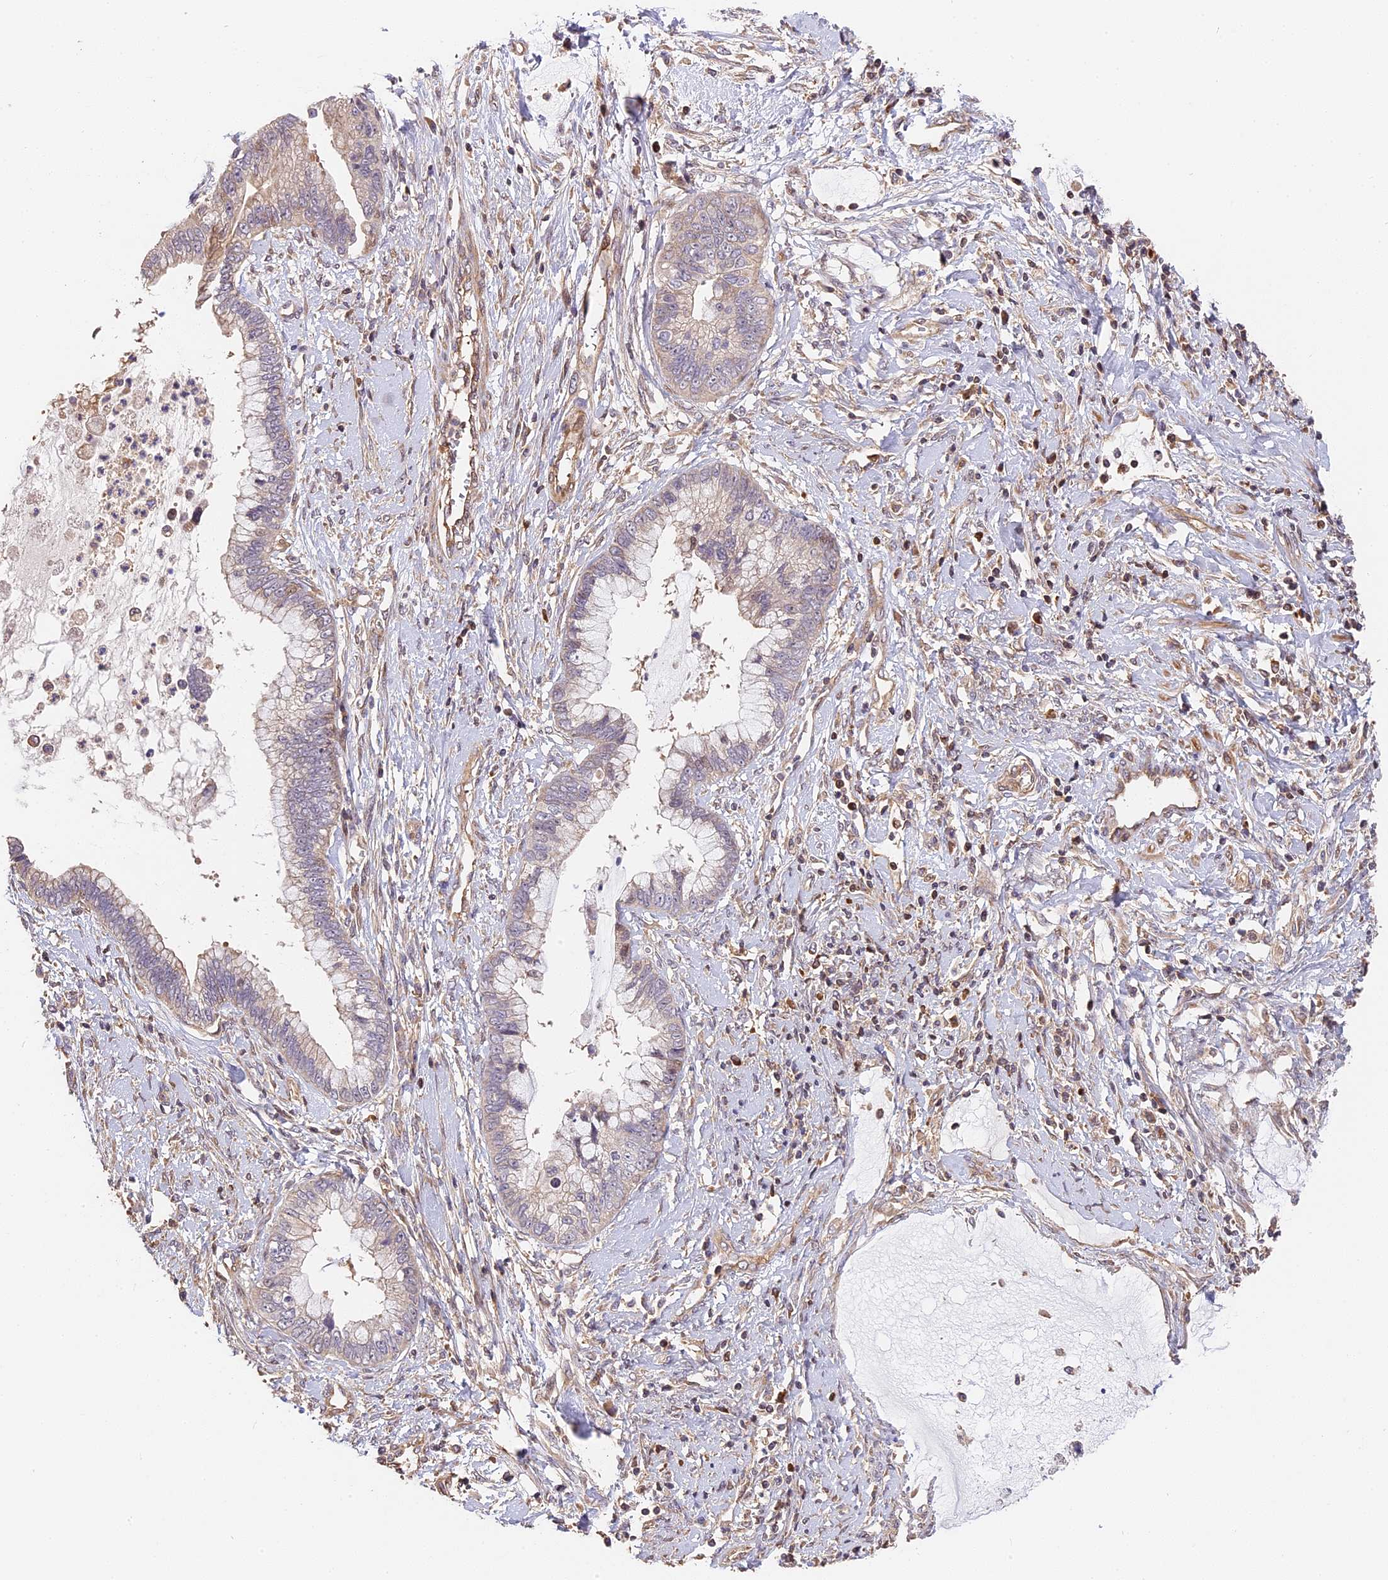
{"staining": {"intensity": "weak", "quantity": "<25%", "location": "nuclear"}, "tissue": "cervical cancer", "cell_type": "Tumor cells", "image_type": "cancer", "snomed": [{"axis": "morphology", "description": "Adenocarcinoma, NOS"}, {"axis": "topography", "description": "Cervix"}], "caption": "The IHC micrograph has no significant expression in tumor cells of adenocarcinoma (cervical) tissue.", "gene": "ARHGAP17", "patient": {"sex": "female", "age": 44}}